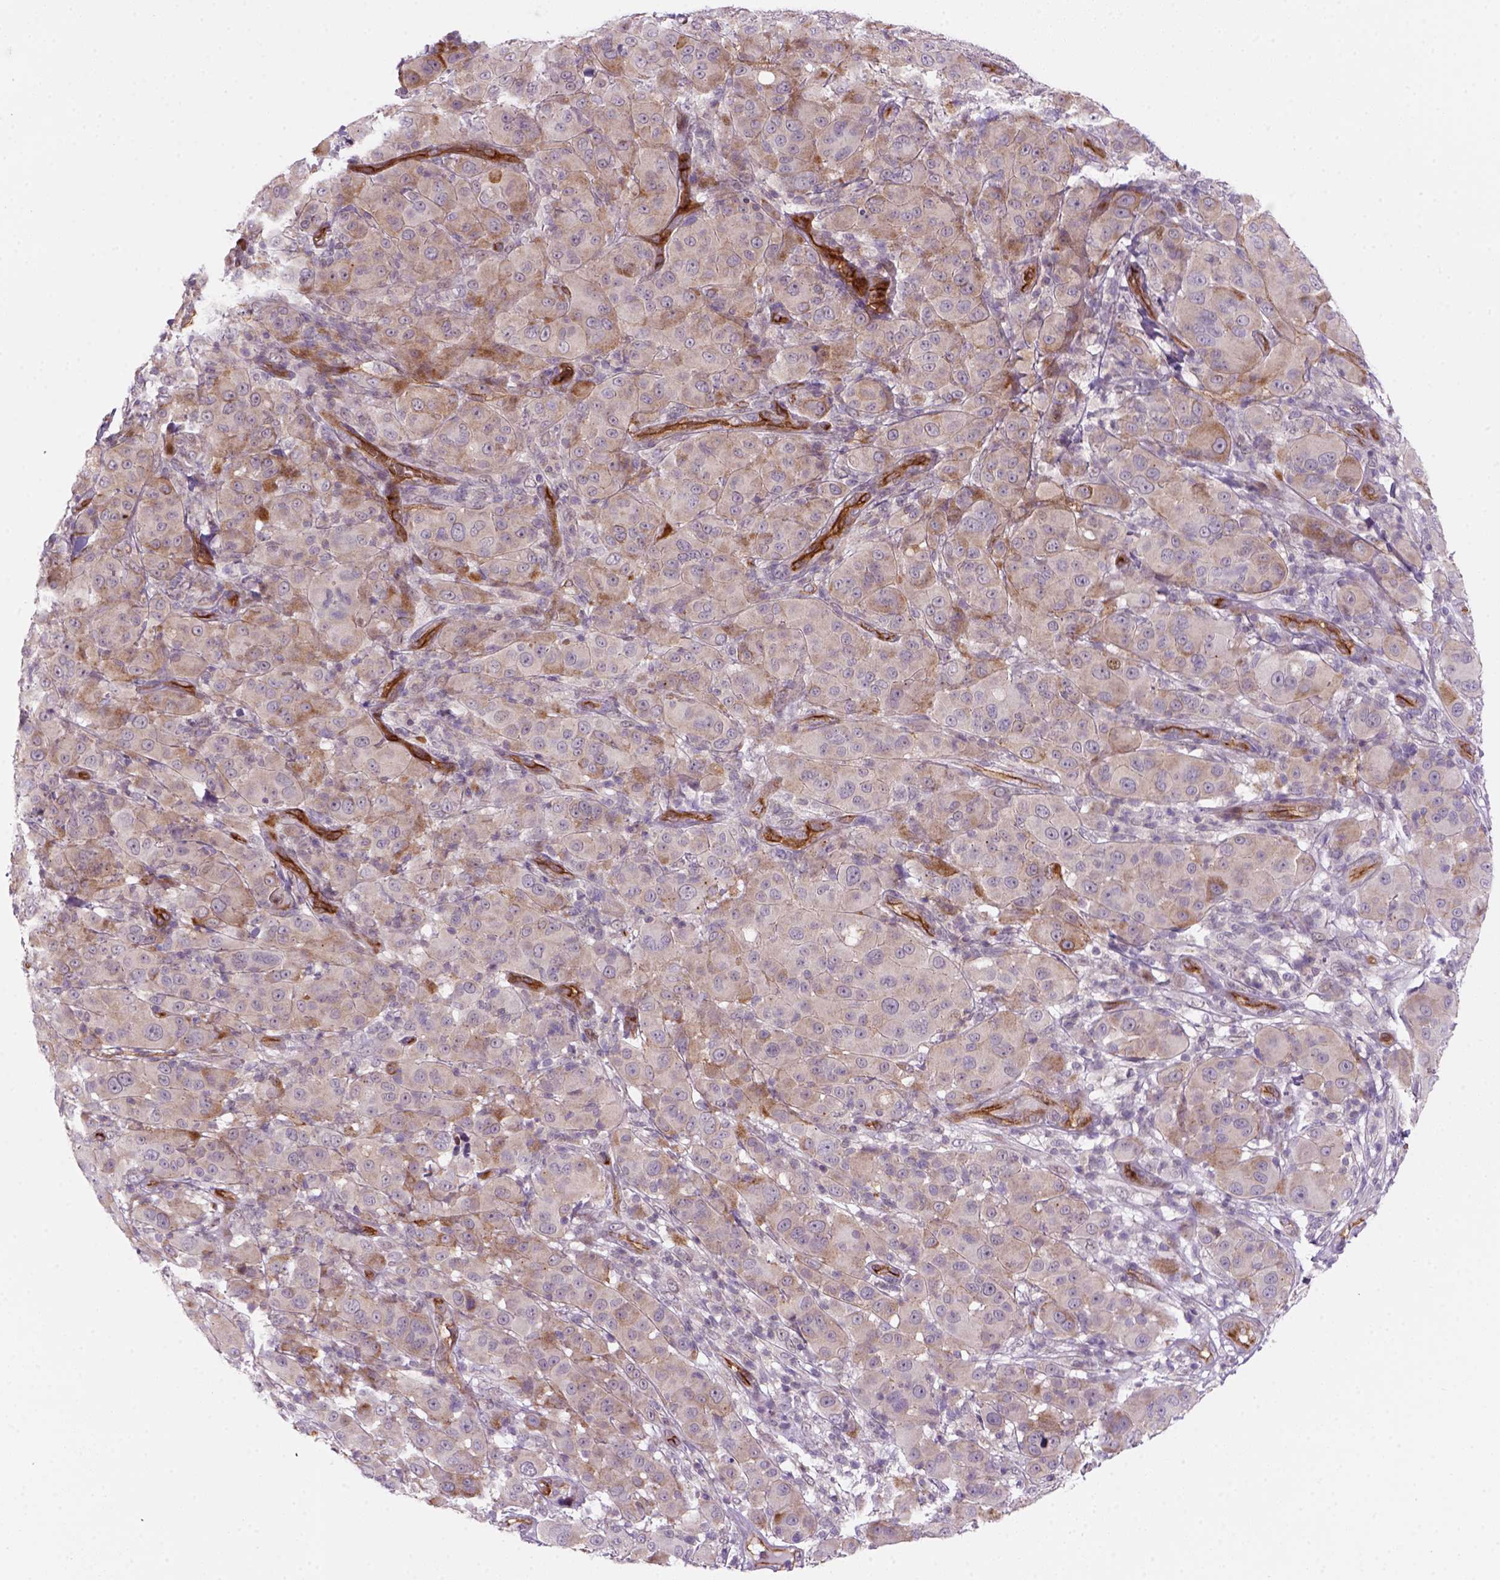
{"staining": {"intensity": "moderate", "quantity": ">75%", "location": "cytoplasmic/membranous"}, "tissue": "melanoma", "cell_type": "Tumor cells", "image_type": "cancer", "snomed": [{"axis": "morphology", "description": "Malignant melanoma, NOS"}, {"axis": "topography", "description": "Skin"}], "caption": "This histopathology image shows immunohistochemistry staining of malignant melanoma, with medium moderate cytoplasmic/membranous staining in about >75% of tumor cells.", "gene": "VSTM5", "patient": {"sex": "female", "age": 87}}